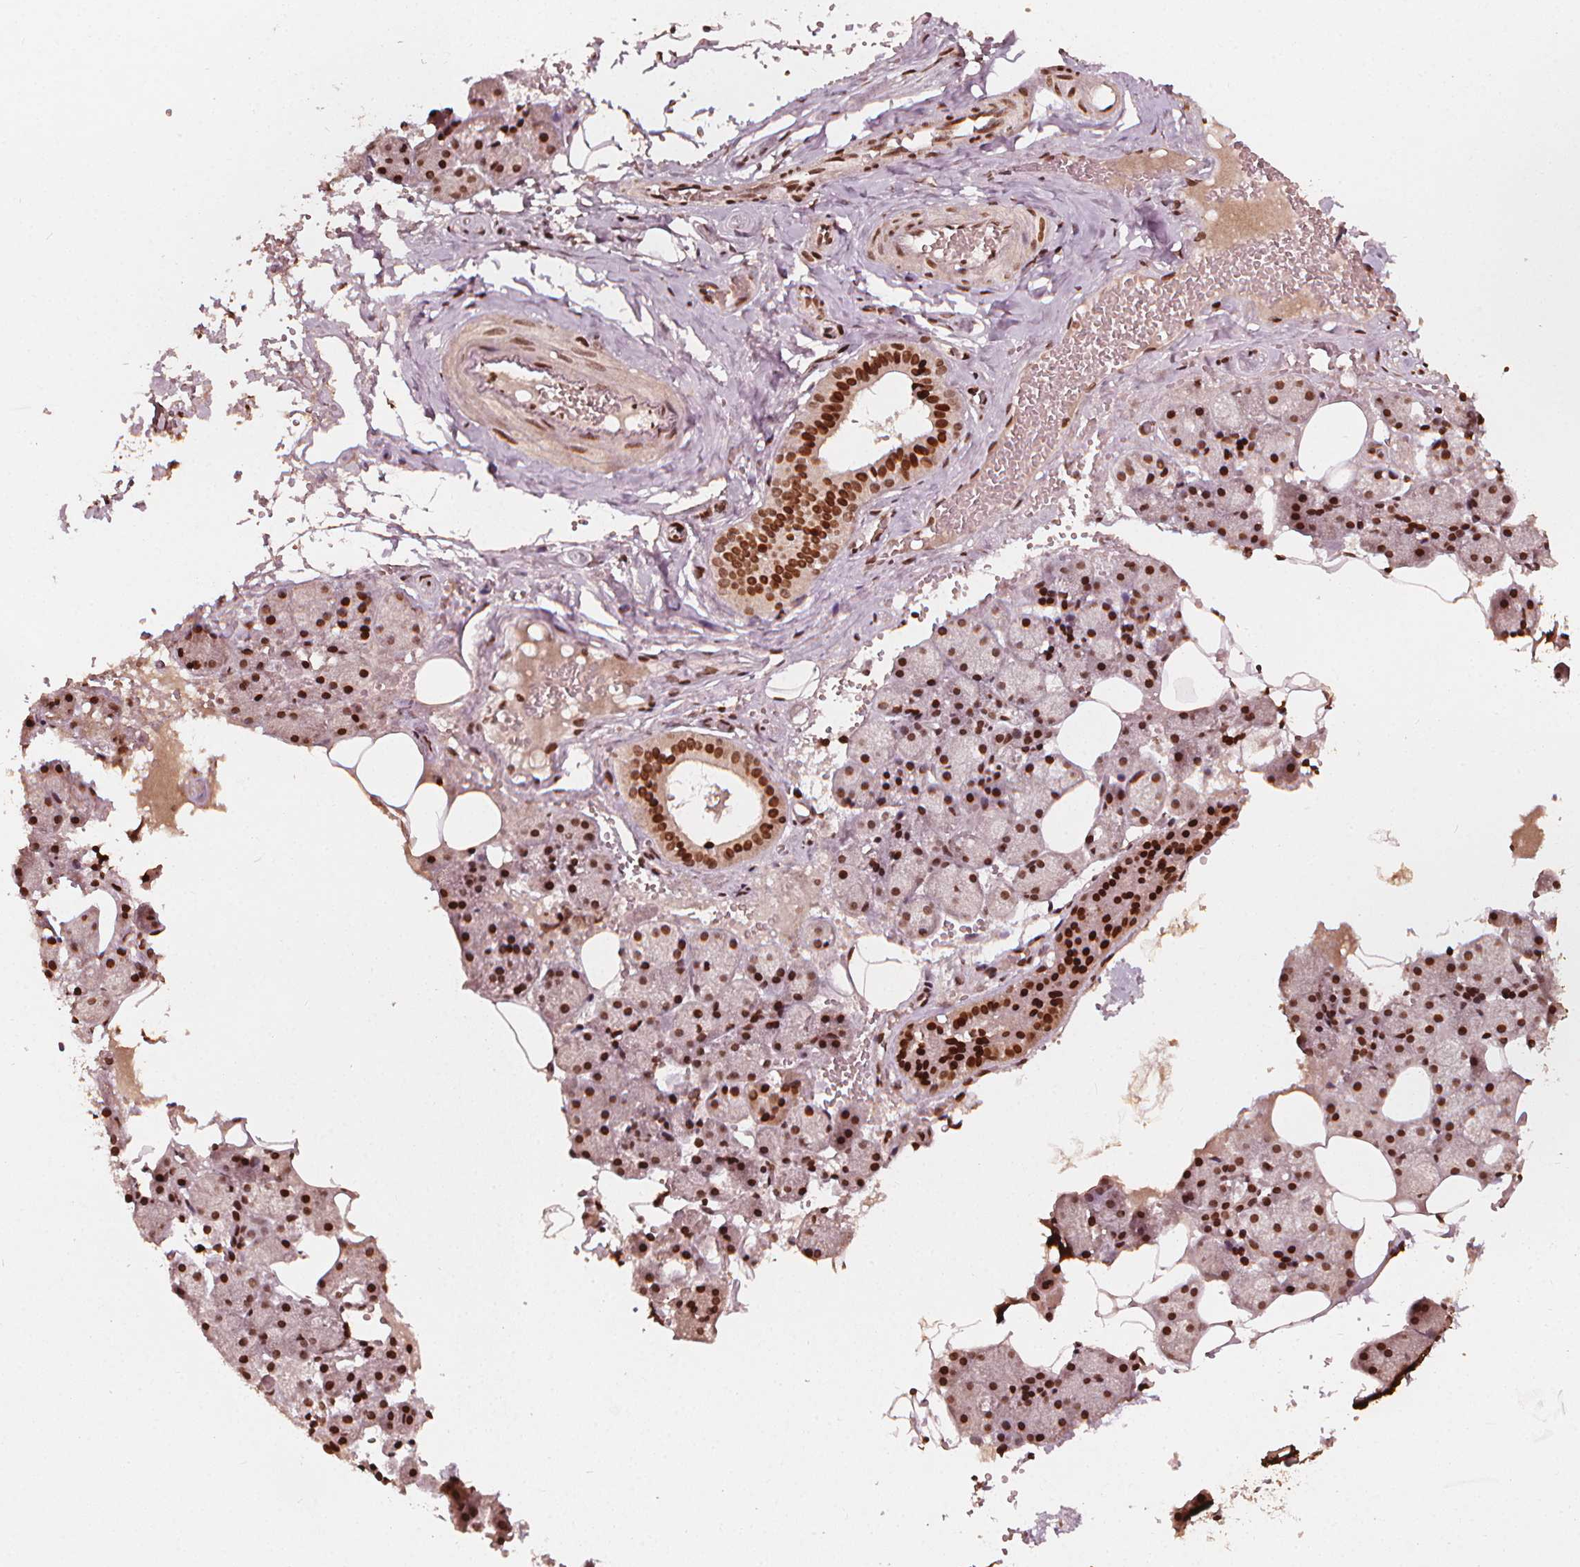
{"staining": {"intensity": "moderate", "quantity": ">75%", "location": "nuclear"}, "tissue": "salivary gland", "cell_type": "Glandular cells", "image_type": "normal", "snomed": [{"axis": "morphology", "description": "Normal tissue, NOS"}, {"axis": "topography", "description": "Salivary gland"}], "caption": "This histopathology image demonstrates immunohistochemistry staining of benign human salivary gland, with medium moderate nuclear staining in approximately >75% of glandular cells.", "gene": "H3C14", "patient": {"sex": "male", "age": 38}}